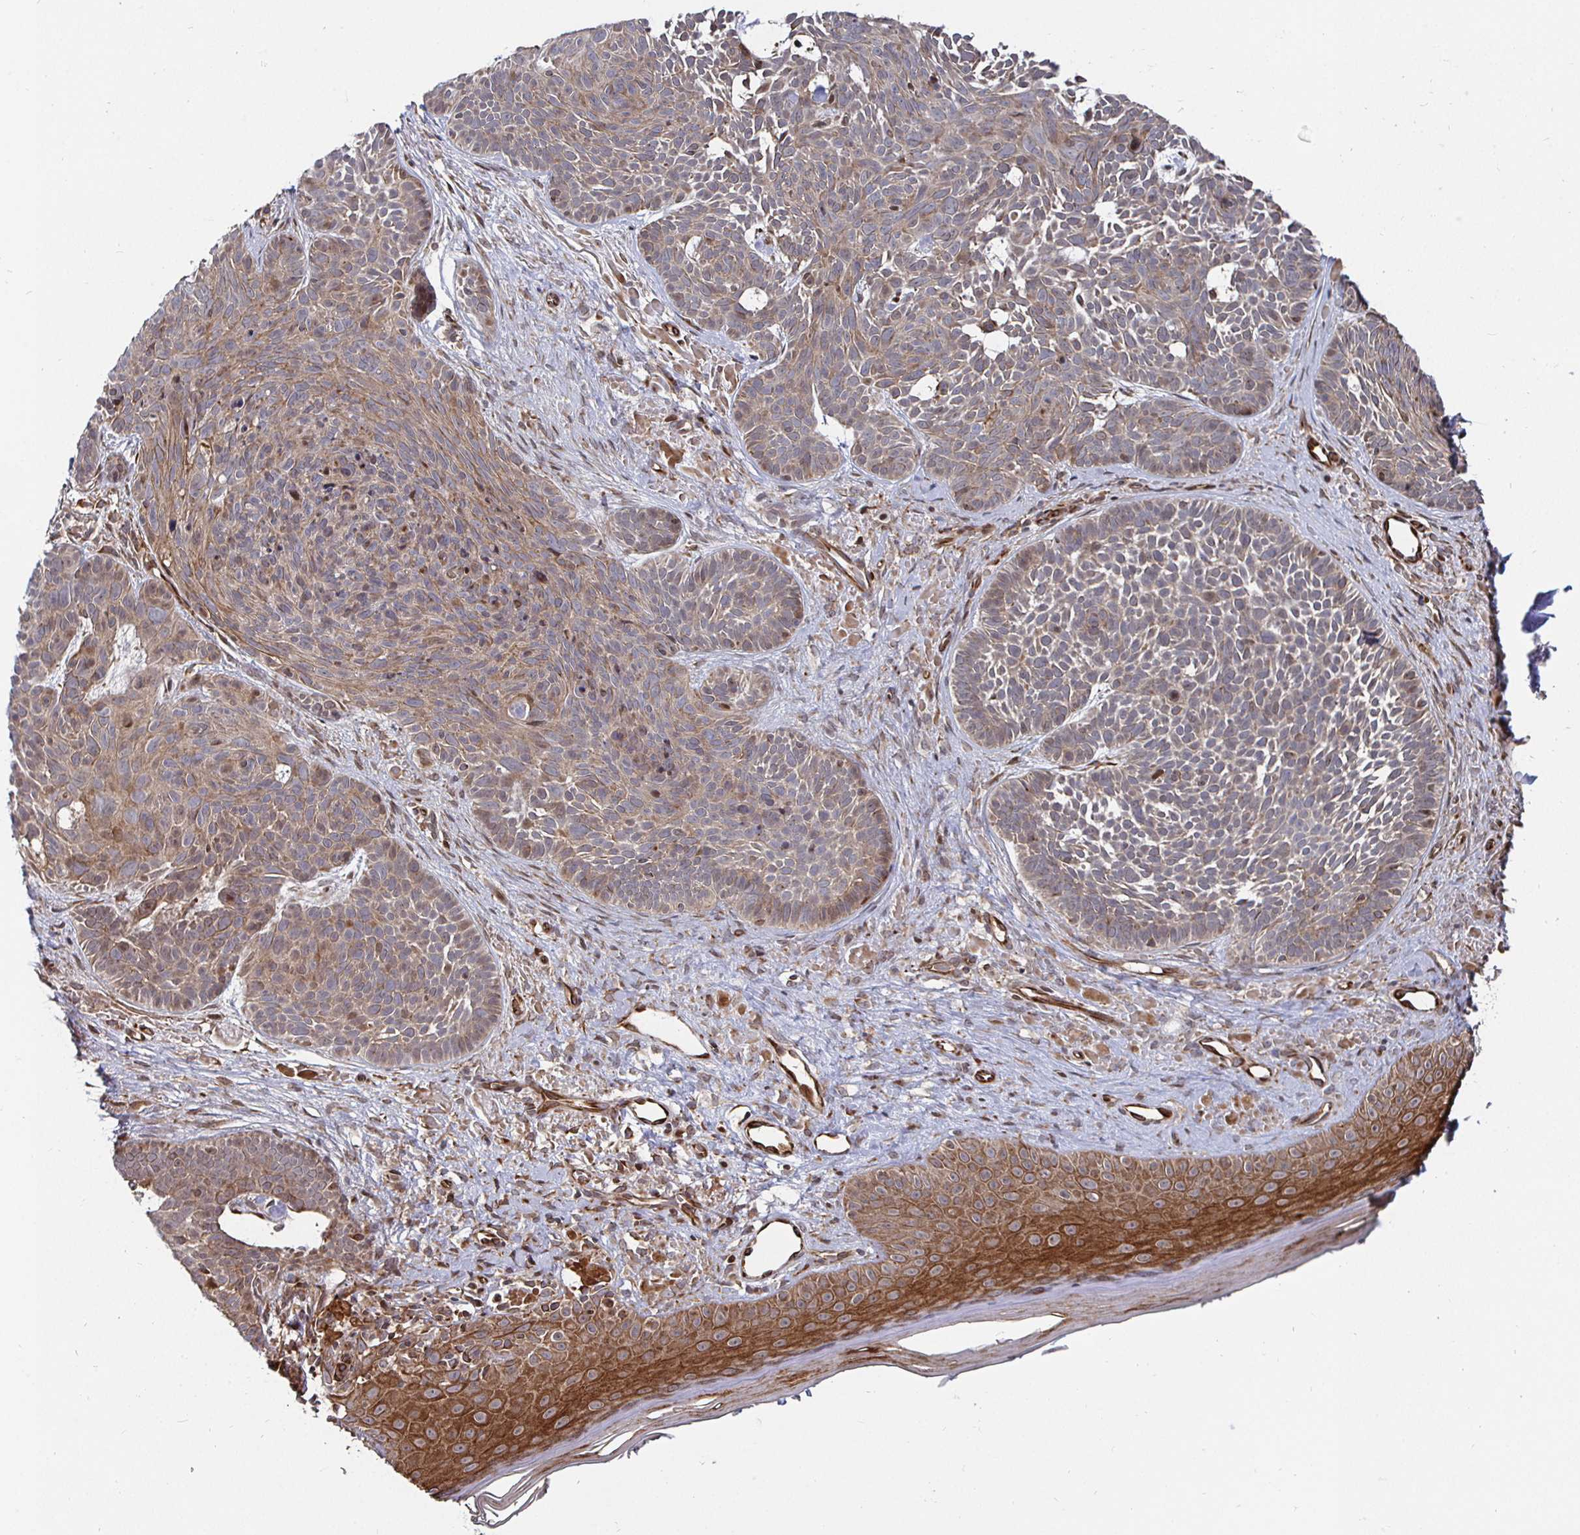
{"staining": {"intensity": "moderate", "quantity": ">75%", "location": "cytoplasmic/membranous"}, "tissue": "skin cancer", "cell_type": "Tumor cells", "image_type": "cancer", "snomed": [{"axis": "morphology", "description": "Basal cell carcinoma"}, {"axis": "topography", "description": "Skin"}], "caption": "Protein expression by immunohistochemistry (IHC) exhibits moderate cytoplasmic/membranous positivity in about >75% of tumor cells in skin cancer.", "gene": "TBKBP1", "patient": {"sex": "male", "age": 81}}